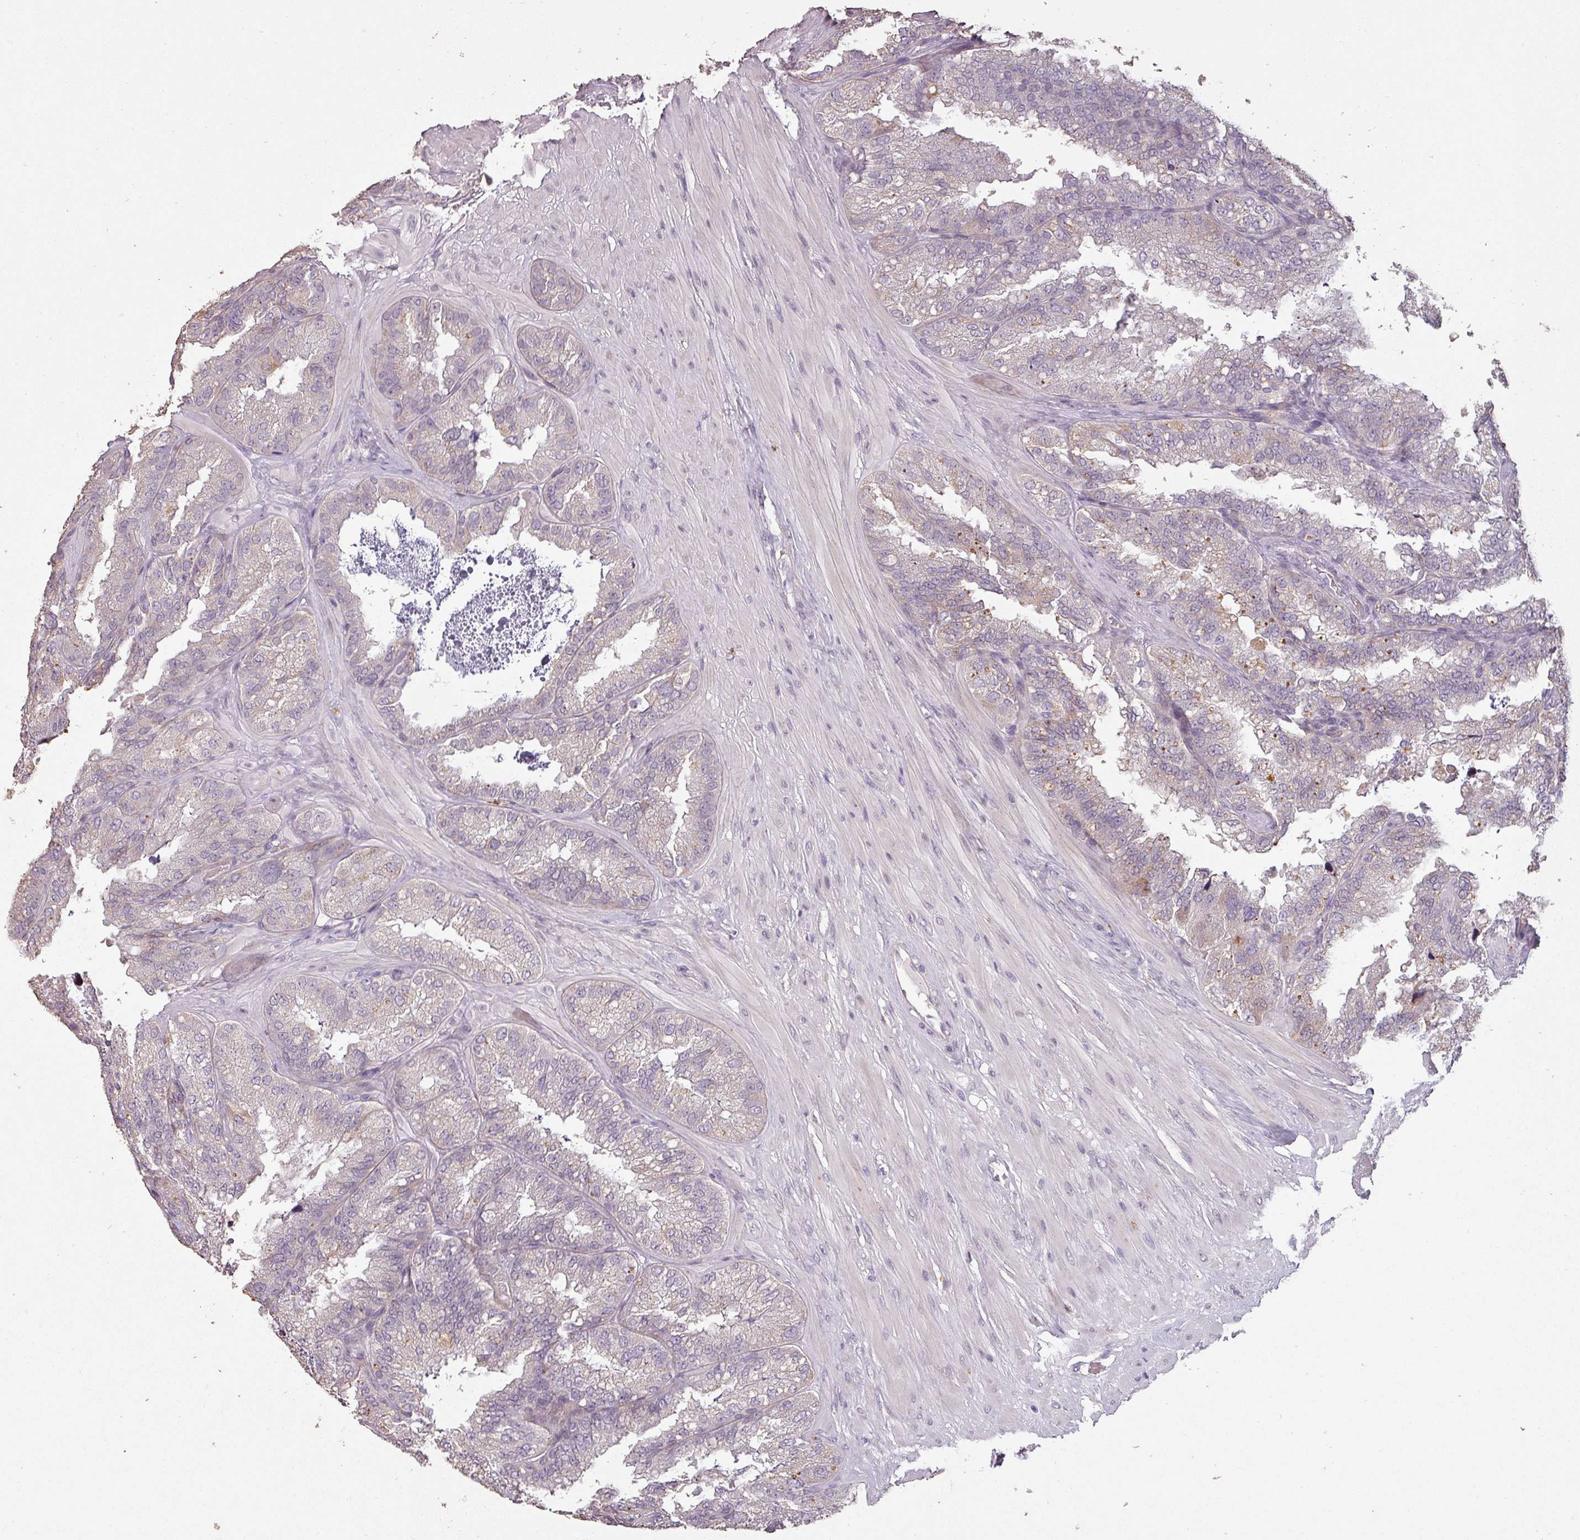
{"staining": {"intensity": "weak", "quantity": "25%-75%", "location": "cytoplasmic/membranous"}, "tissue": "seminal vesicle", "cell_type": "Glandular cells", "image_type": "normal", "snomed": [{"axis": "morphology", "description": "Normal tissue, NOS"}, {"axis": "topography", "description": "Seminal veicle"}], "caption": "IHC photomicrograph of unremarkable seminal vesicle: seminal vesicle stained using immunohistochemistry (IHC) demonstrates low levels of weak protein expression localized specifically in the cytoplasmic/membranous of glandular cells, appearing as a cytoplasmic/membranous brown color.", "gene": "LYPLA1", "patient": {"sex": "male", "age": 58}}